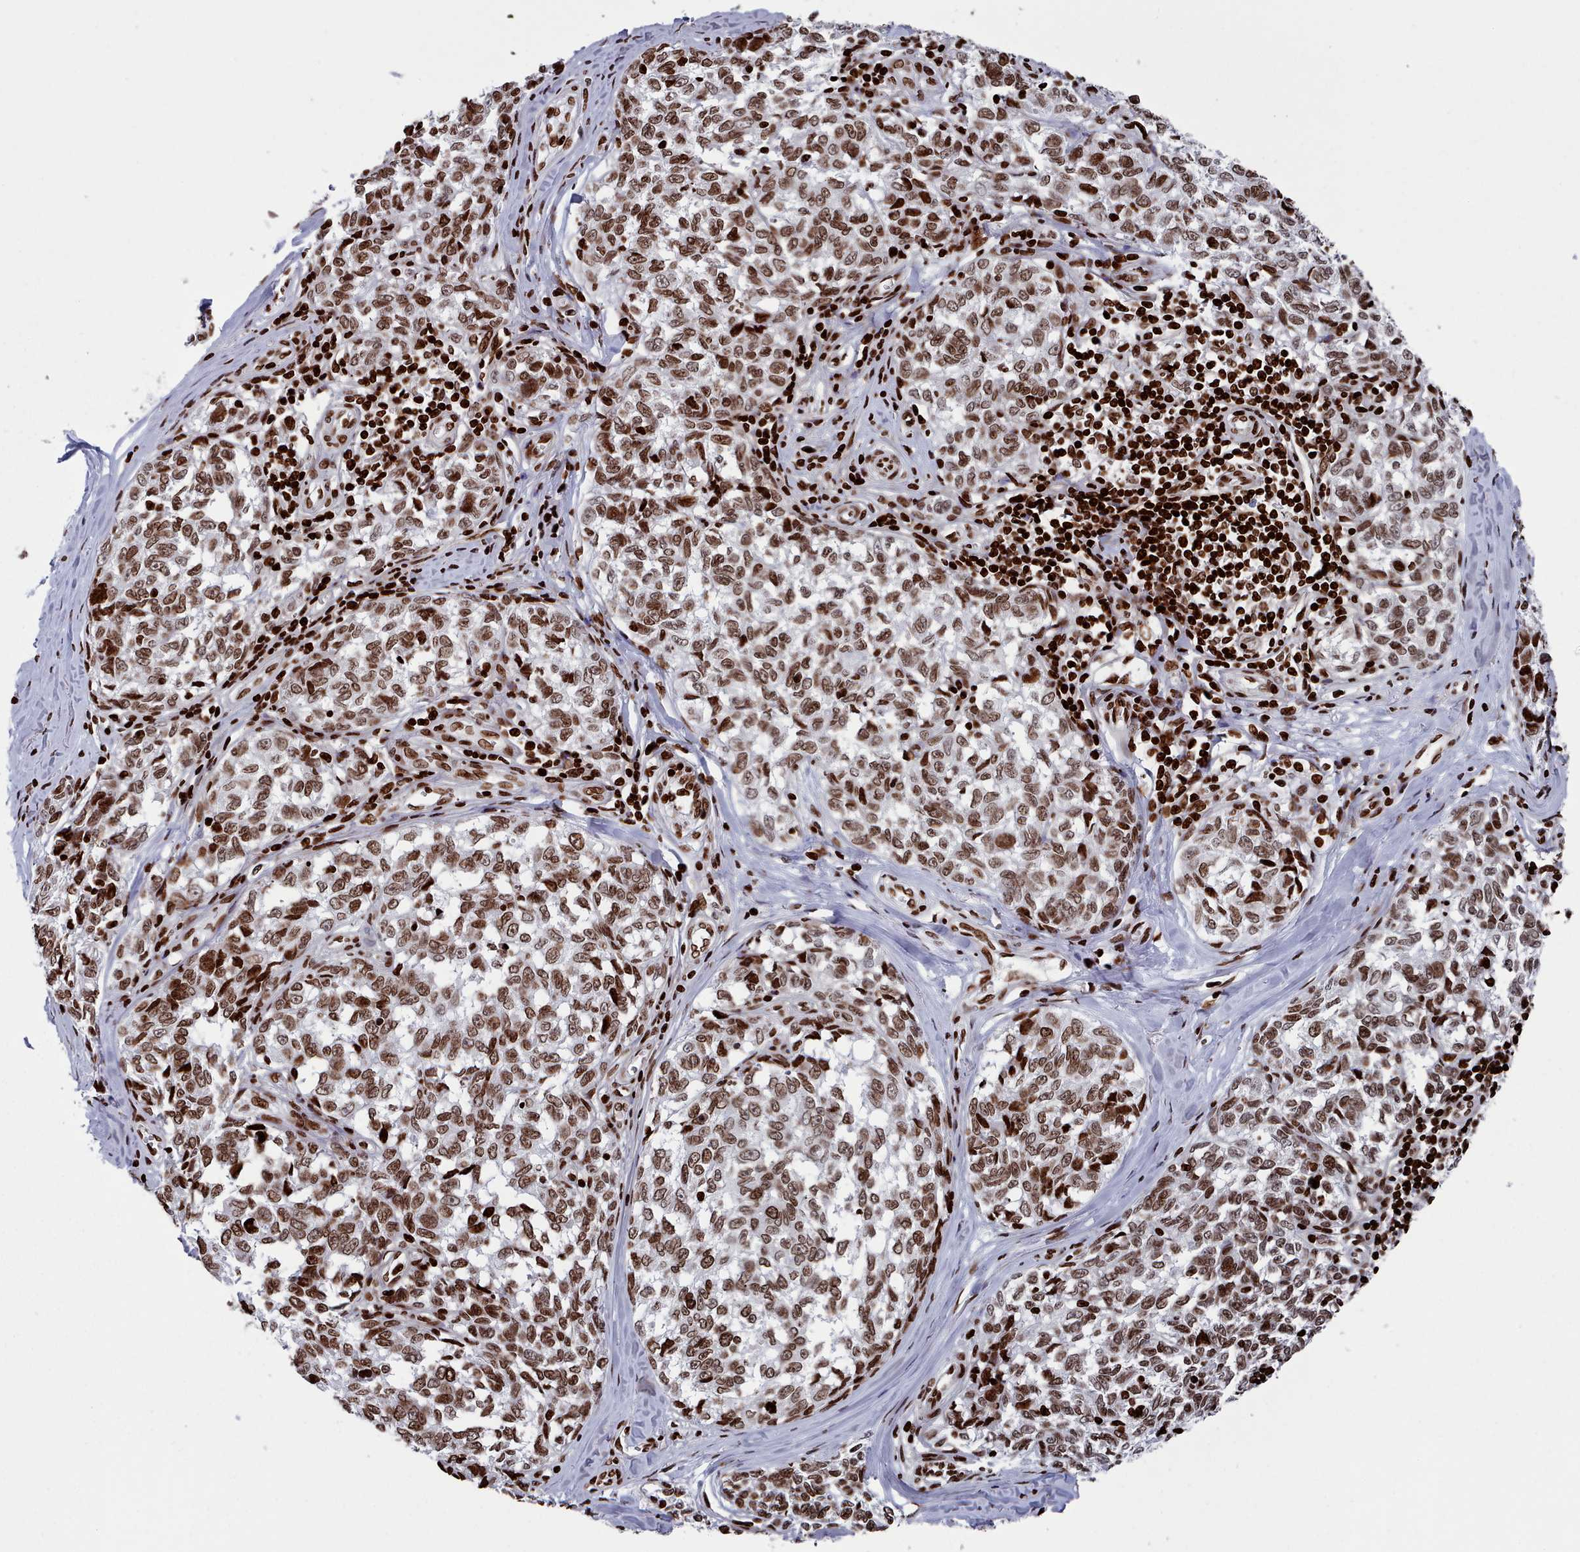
{"staining": {"intensity": "strong", "quantity": ">75%", "location": "cytoplasmic/membranous,nuclear"}, "tissue": "melanoma", "cell_type": "Tumor cells", "image_type": "cancer", "snomed": [{"axis": "morphology", "description": "Normal tissue, NOS"}, {"axis": "morphology", "description": "Malignant melanoma, NOS"}, {"axis": "topography", "description": "Skin"}], "caption": "Immunohistochemistry of malignant melanoma exhibits high levels of strong cytoplasmic/membranous and nuclear expression in about >75% of tumor cells.", "gene": "PCDHB12", "patient": {"sex": "female", "age": 64}}